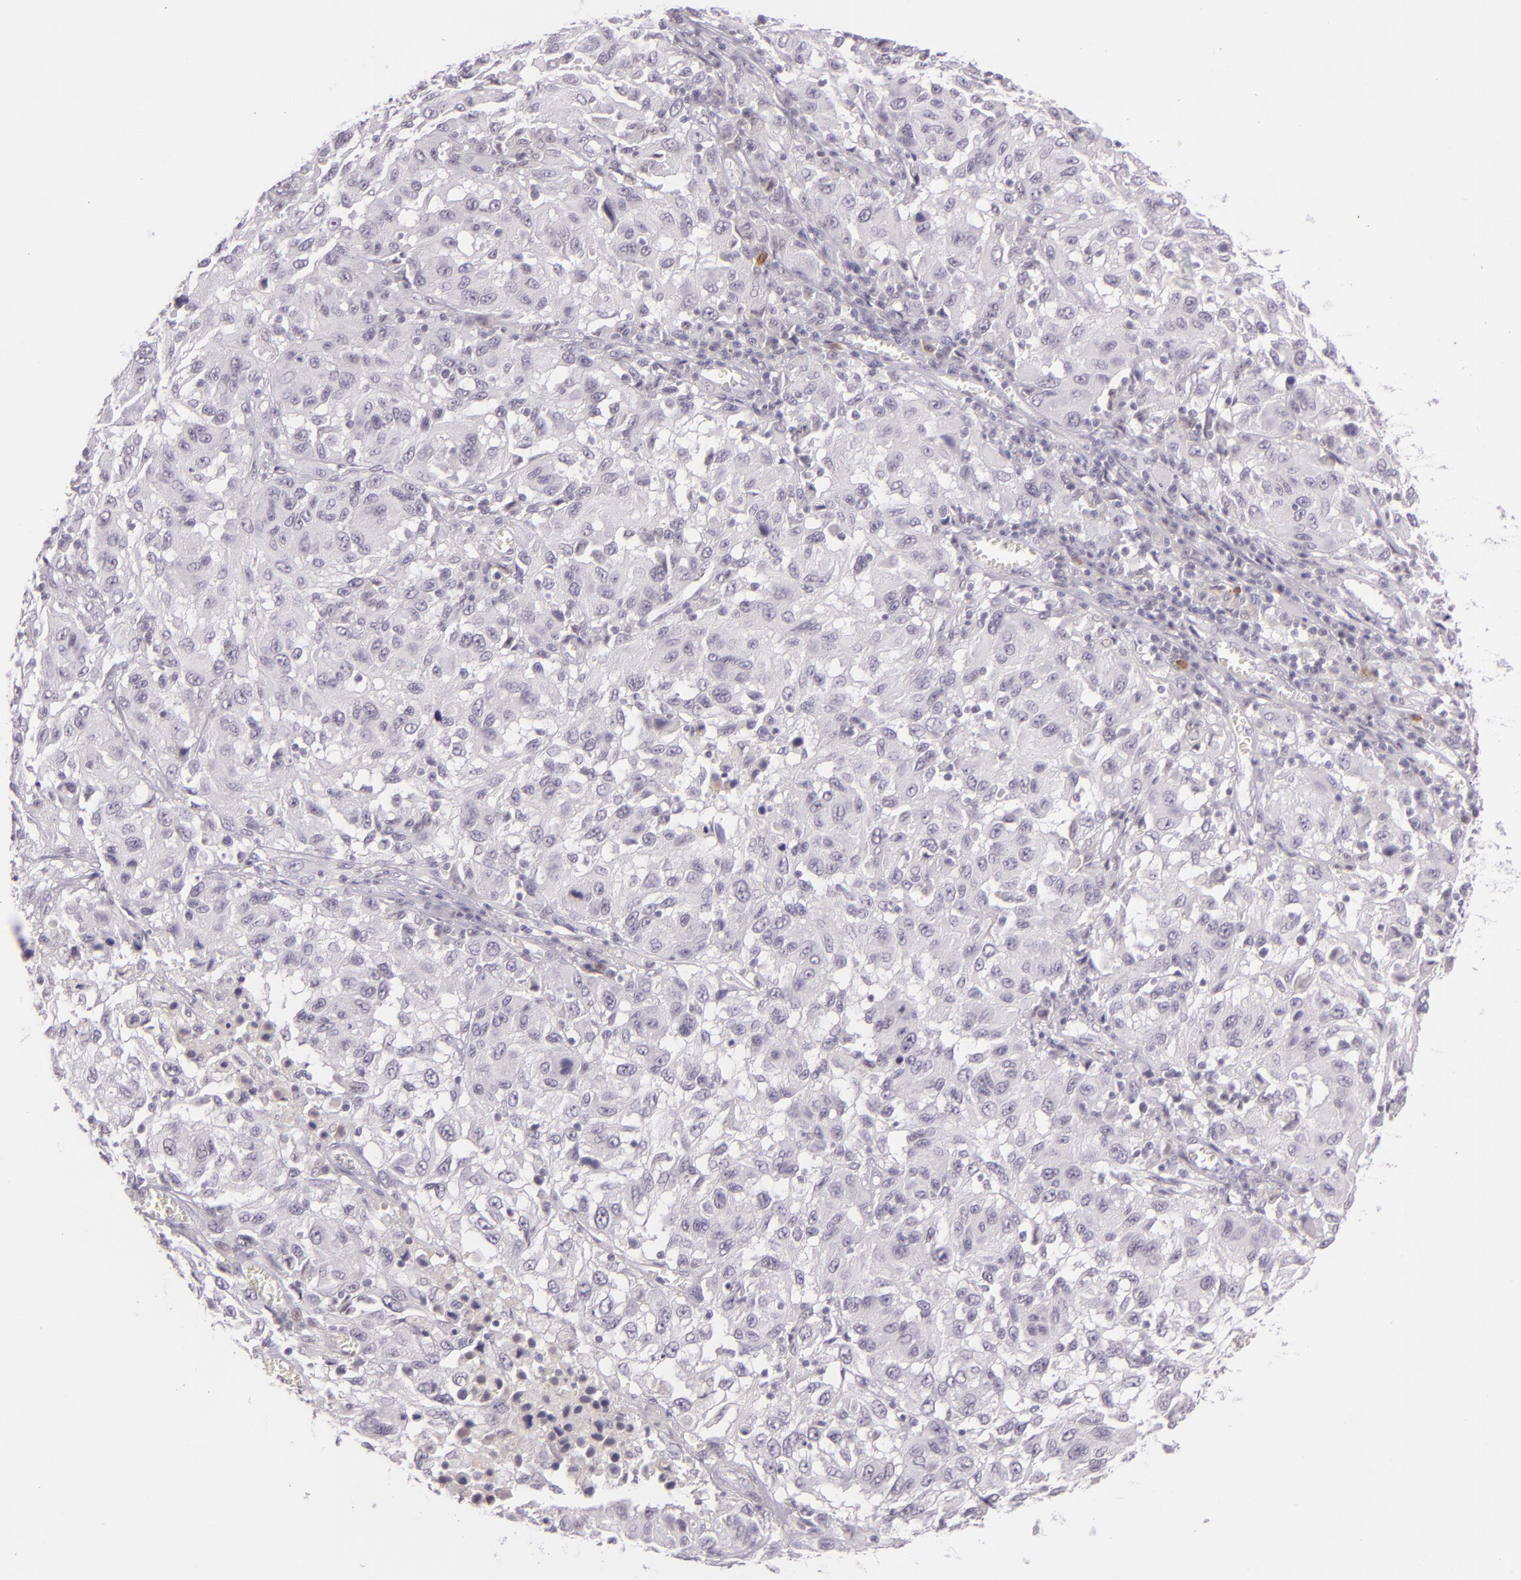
{"staining": {"intensity": "negative", "quantity": "none", "location": "none"}, "tissue": "melanoma", "cell_type": "Tumor cells", "image_type": "cancer", "snomed": [{"axis": "morphology", "description": "Malignant melanoma, NOS"}, {"axis": "topography", "description": "Skin"}], "caption": "Tumor cells show no significant protein expression in melanoma.", "gene": "CHEK2", "patient": {"sex": "female", "age": 77}}